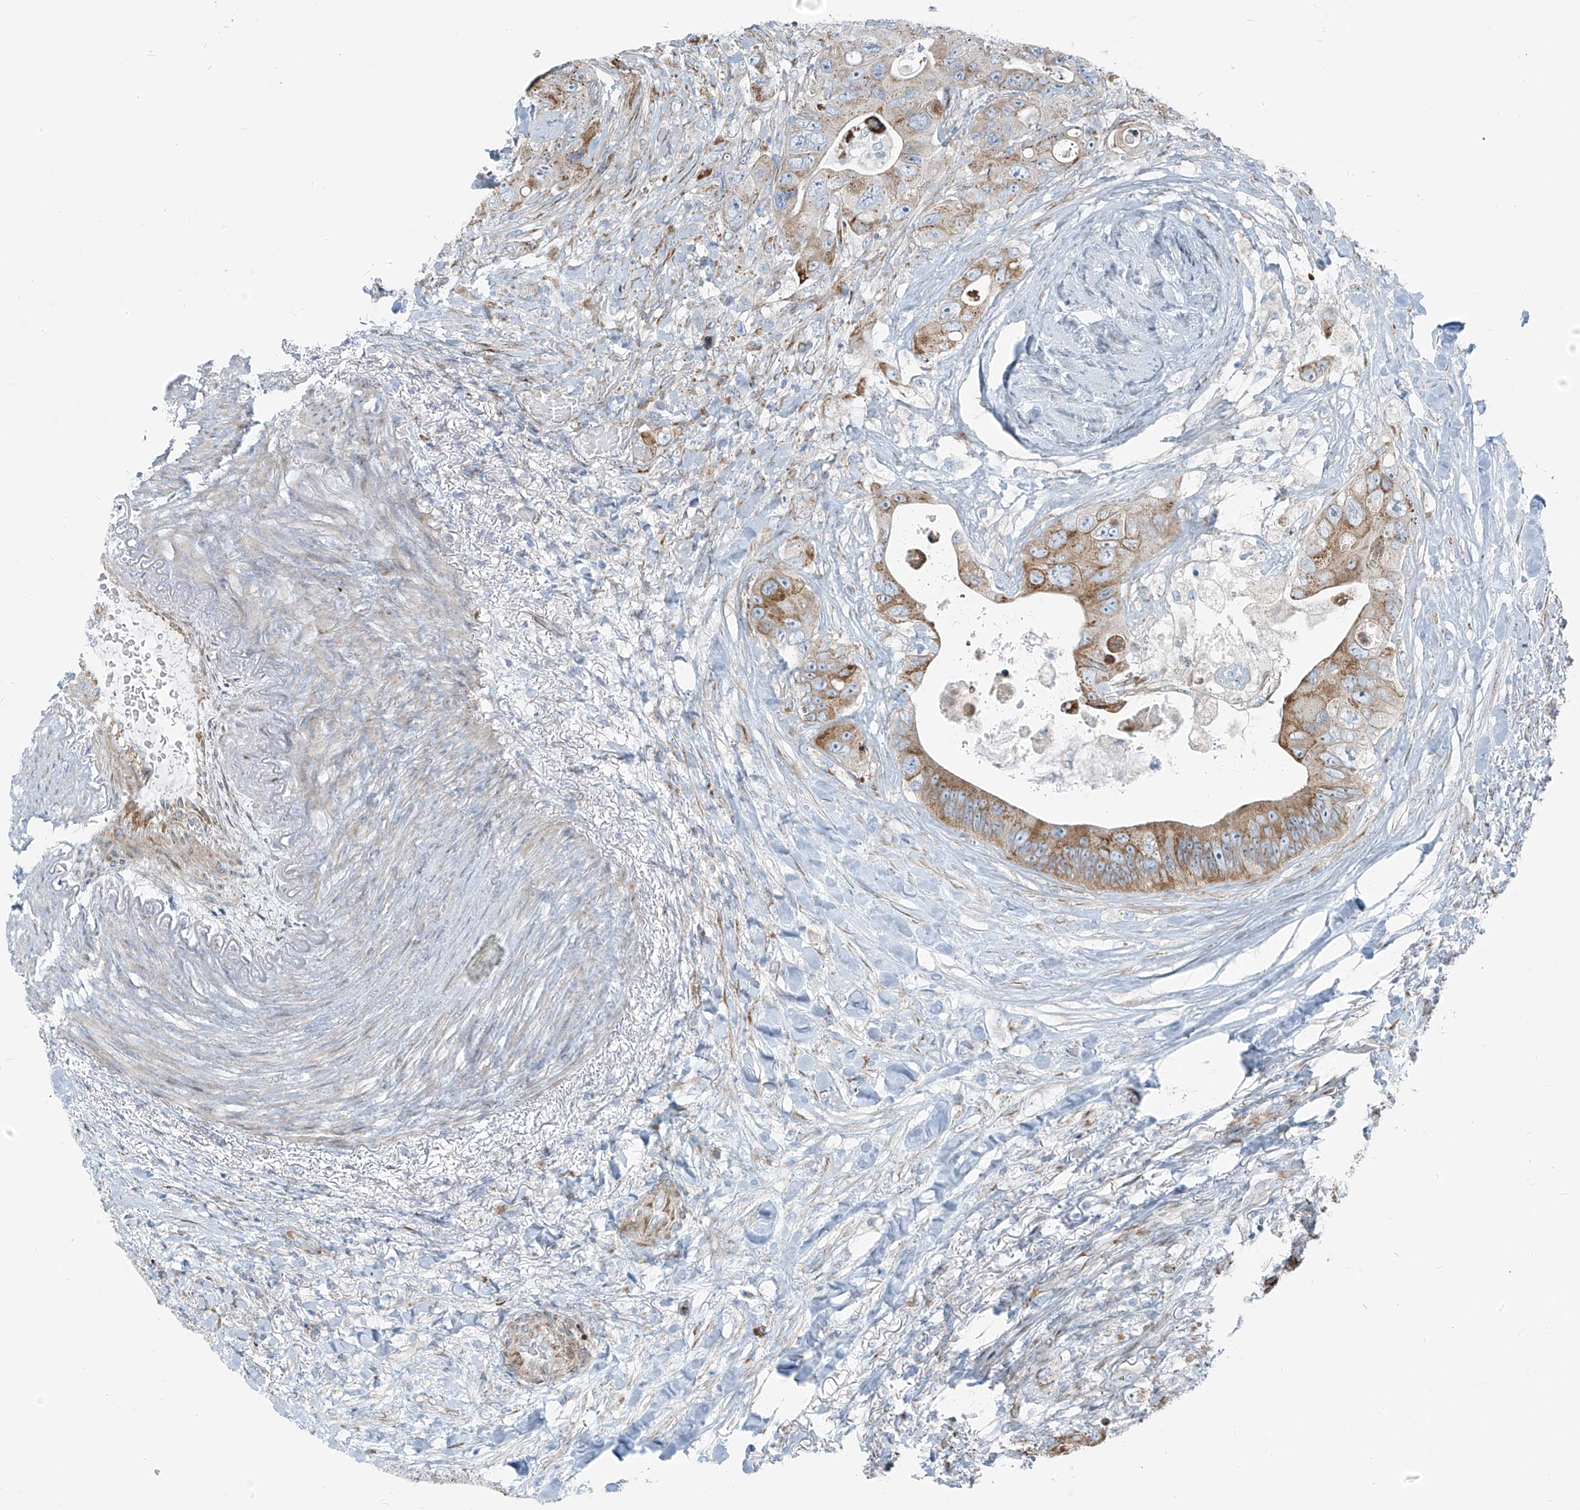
{"staining": {"intensity": "moderate", "quantity": "25%-75%", "location": "cytoplasmic/membranous"}, "tissue": "colorectal cancer", "cell_type": "Tumor cells", "image_type": "cancer", "snomed": [{"axis": "morphology", "description": "Adenocarcinoma, NOS"}, {"axis": "topography", "description": "Colon"}], "caption": "This is a histology image of immunohistochemistry staining of colorectal cancer, which shows moderate expression in the cytoplasmic/membranous of tumor cells.", "gene": "HIC2", "patient": {"sex": "female", "age": 46}}